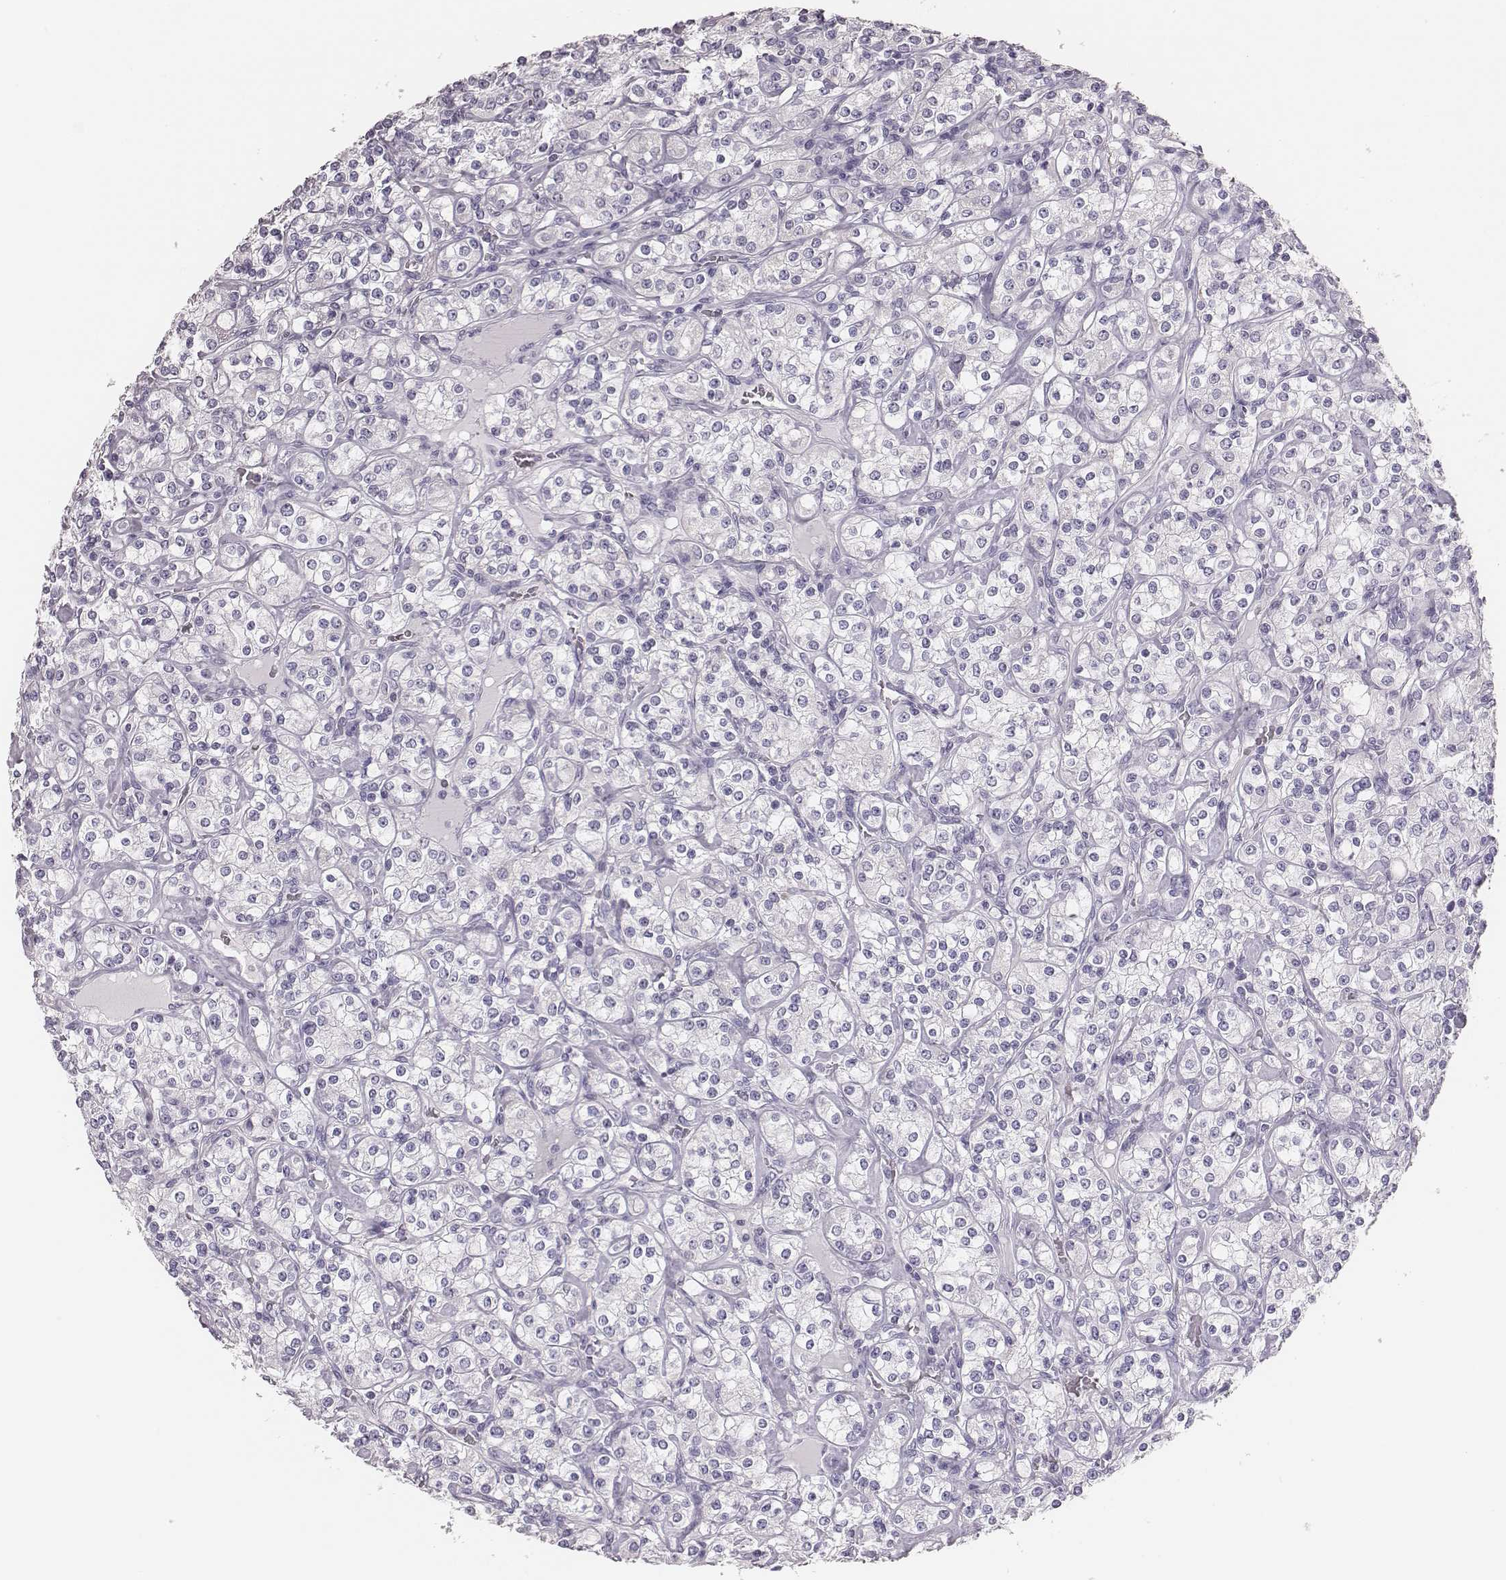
{"staining": {"intensity": "negative", "quantity": "none", "location": "none"}, "tissue": "renal cancer", "cell_type": "Tumor cells", "image_type": "cancer", "snomed": [{"axis": "morphology", "description": "Adenocarcinoma, NOS"}, {"axis": "topography", "description": "Kidney"}], "caption": "The immunohistochemistry photomicrograph has no significant staining in tumor cells of adenocarcinoma (renal) tissue.", "gene": "H1-6", "patient": {"sex": "male", "age": 77}}